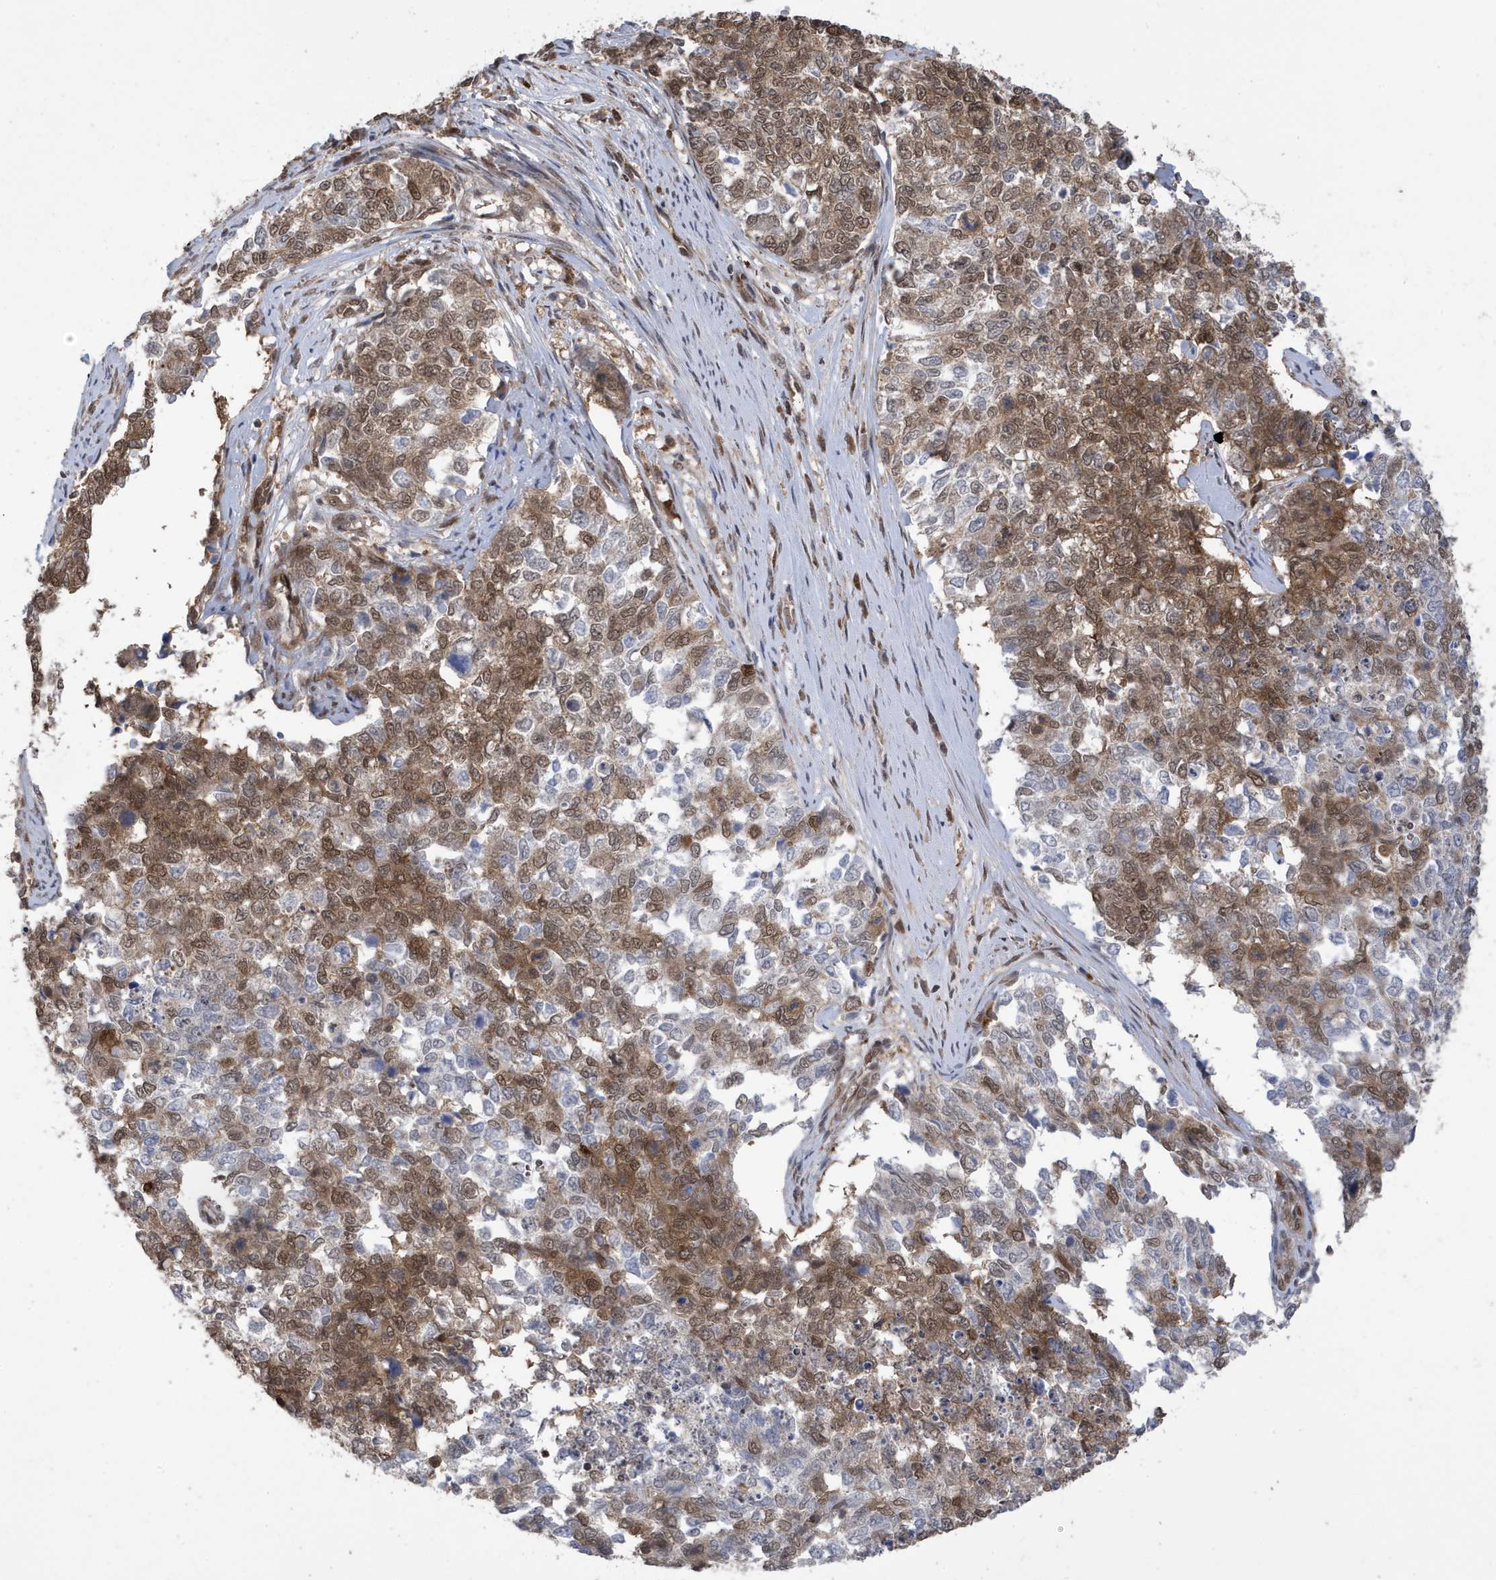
{"staining": {"intensity": "moderate", "quantity": ">75%", "location": "cytoplasmic/membranous,nuclear"}, "tissue": "cervical cancer", "cell_type": "Tumor cells", "image_type": "cancer", "snomed": [{"axis": "morphology", "description": "Squamous cell carcinoma, NOS"}, {"axis": "topography", "description": "Cervix"}], "caption": "Cervical cancer (squamous cell carcinoma) stained with a brown dye demonstrates moderate cytoplasmic/membranous and nuclear positive positivity in about >75% of tumor cells.", "gene": "UBQLN1", "patient": {"sex": "female", "age": 63}}